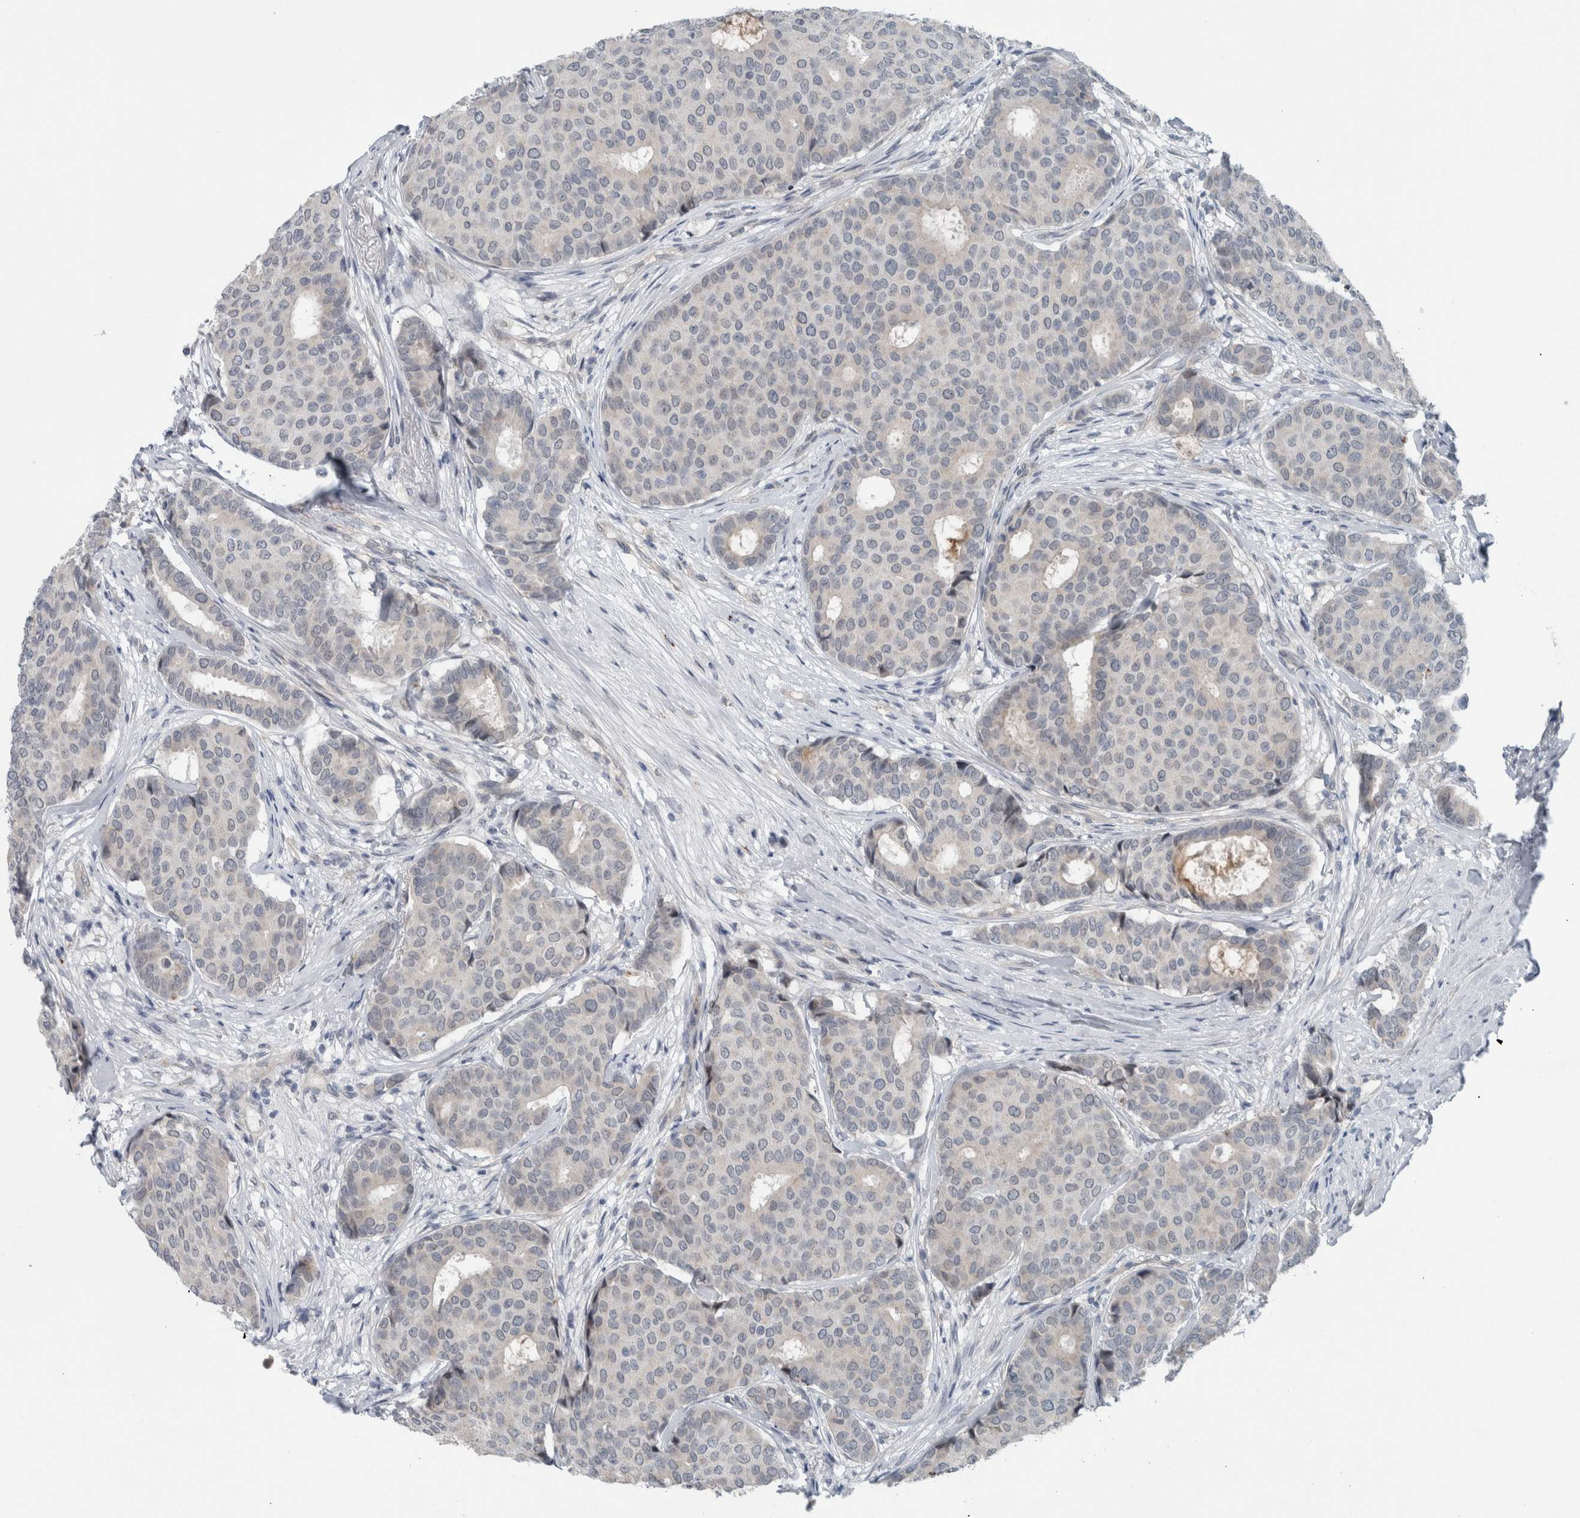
{"staining": {"intensity": "negative", "quantity": "none", "location": "none"}, "tissue": "breast cancer", "cell_type": "Tumor cells", "image_type": "cancer", "snomed": [{"axis": "morphology", "description": "Duct carcinoma"}, {"axis": "topography", "description": "Breast"}], "caption": "Breast invasive ductal carcinoma was stained to show a protein in brown. There is no significant expression in tumor cells.", "gene": "GBA2", "patient": {"sex": "female", "age": 75}}